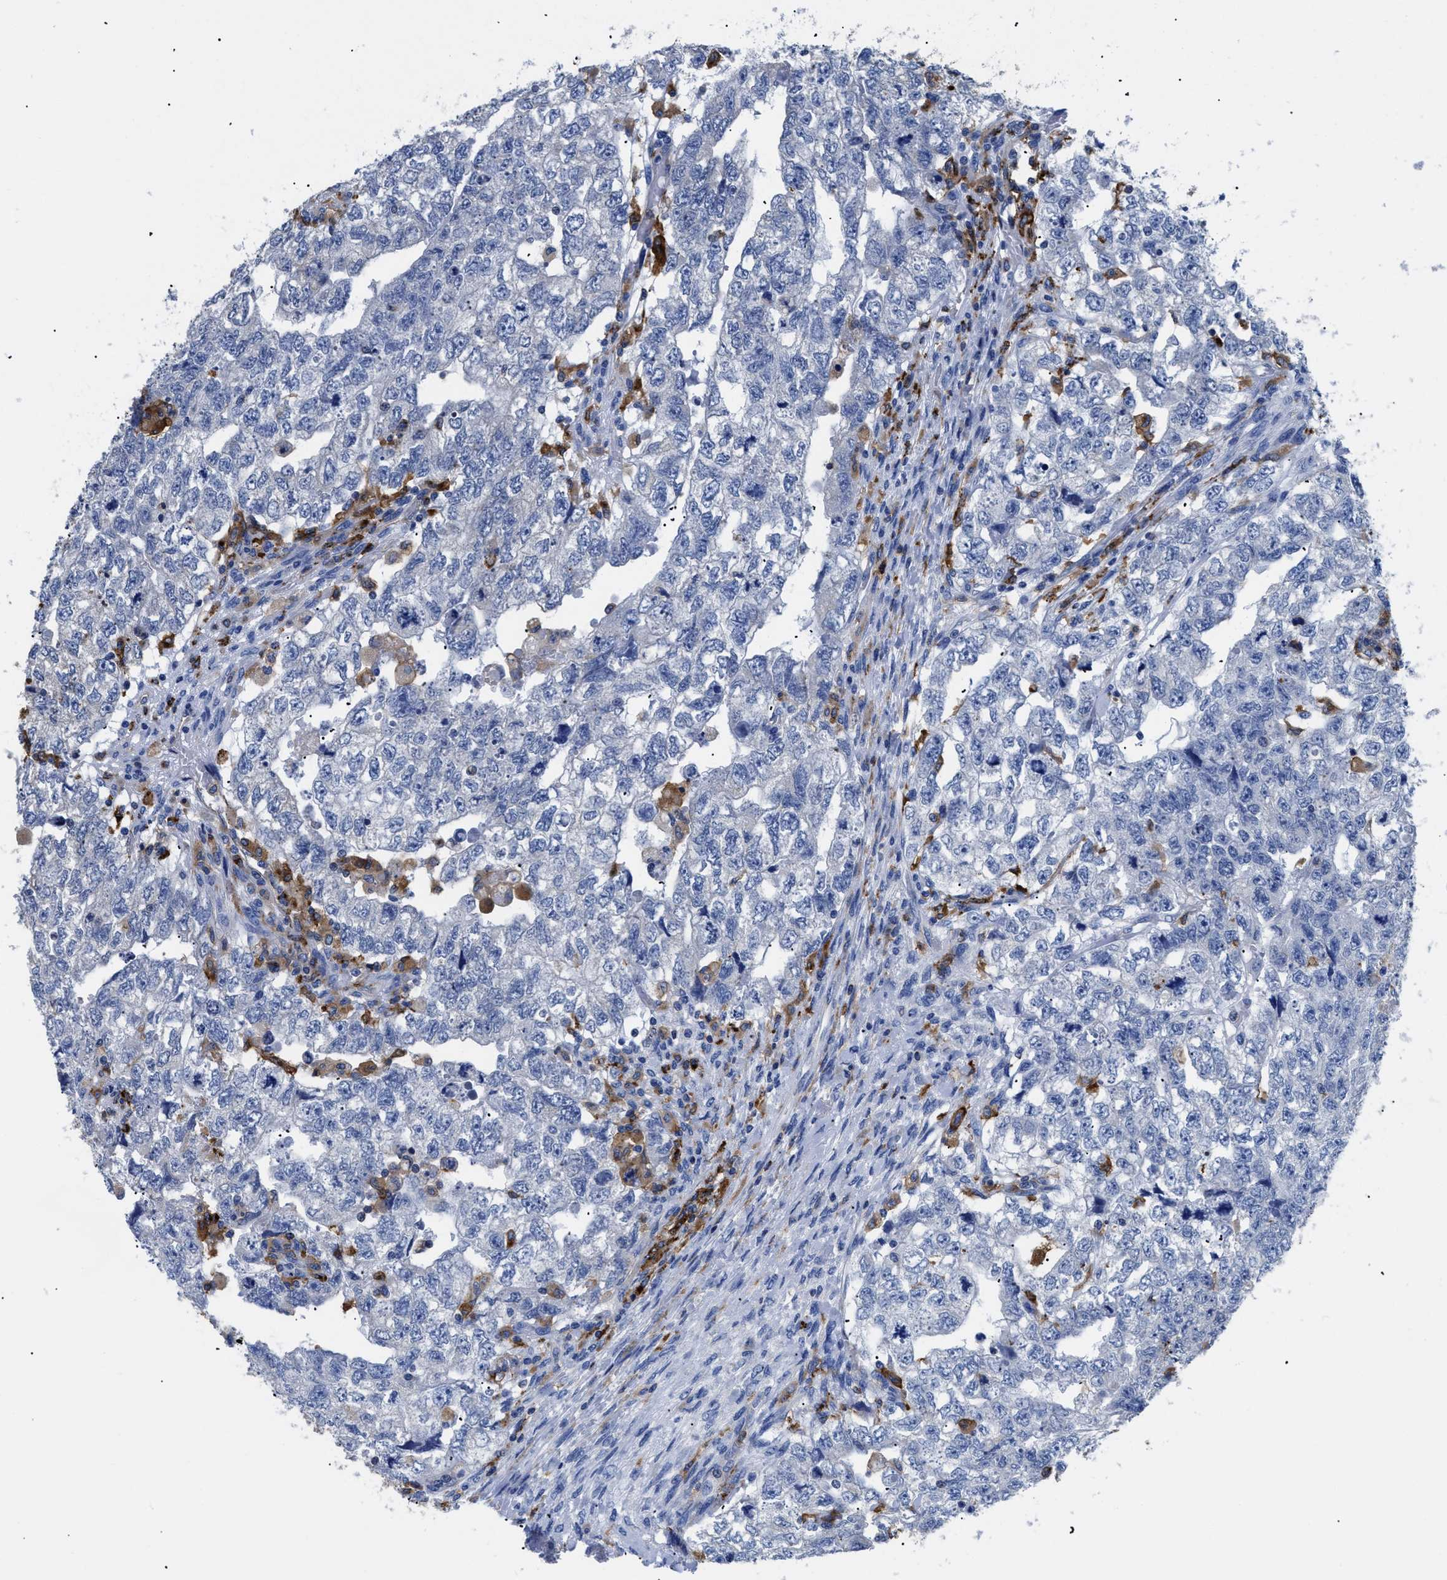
{"staining": {"intensity": "negative", "quantity": "none", "location": "none"}, "tissue": "testis cancer", "cell_type": "Tumor cells", "image_type": "cancer", "snomed": [{"axis": "morphology", "description": "Carcinoma, Embryonal, NOS"}, {"axis": "topography", "description": "Testis"}], "caption": "Immunohistochemistry micrograph of human embryonal carcinoma (testis) stained for a protein (brown), which displays no staining in tumor cells. (DAB (3,3'-diaminobenzidine) immunohistochemistry (IHC), high magnification).", "gene": "HLA-DPA1", "patient": {"sex": "male", "age": 36}}